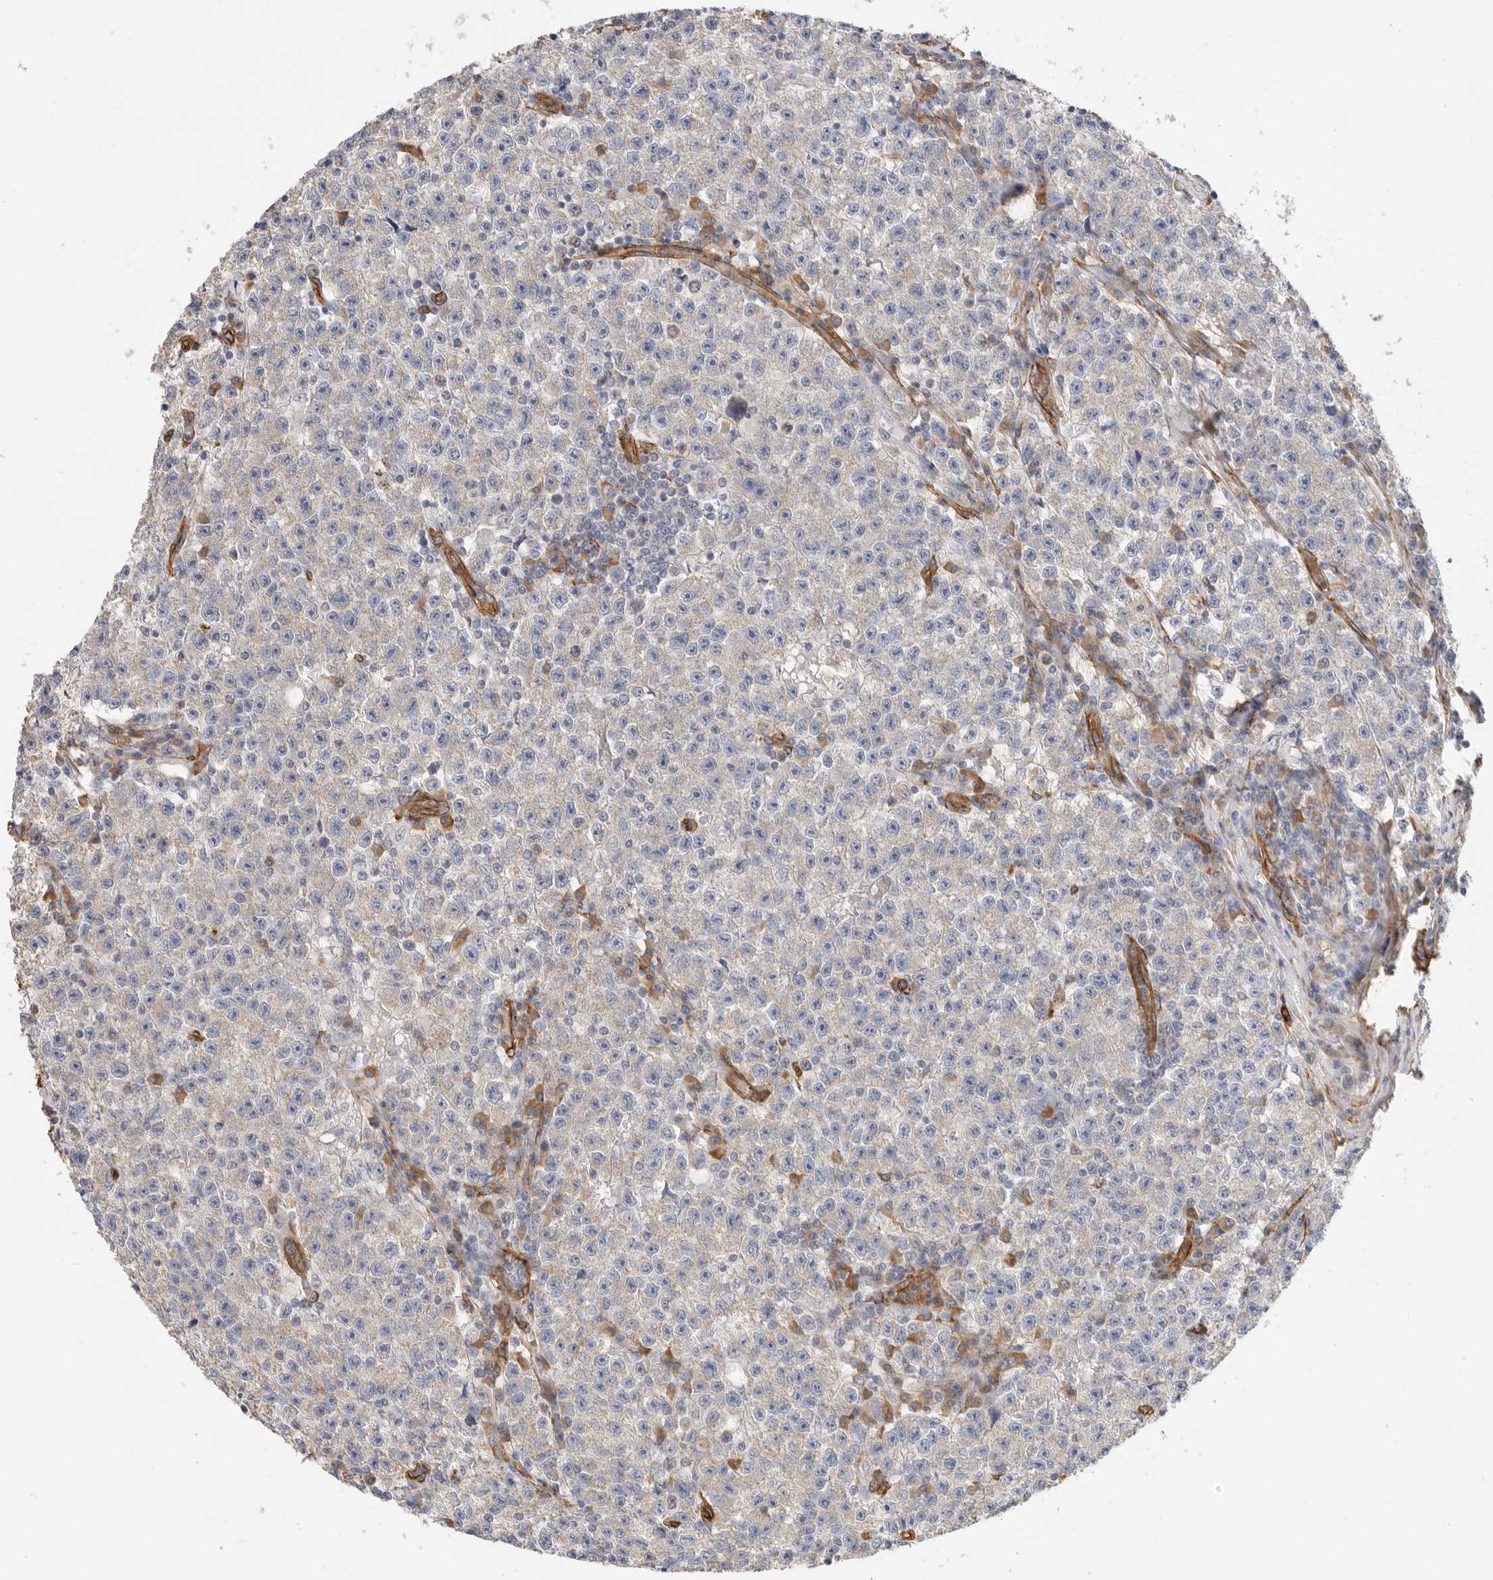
{"staining": {"intensity": "negative", "quantity": "none", "location": "none"}, "tissue": "testis cancer", "cell_type": "Tumor cells", "image_type": "cancer", "snomed": [{"axis": "morphology", "description": "Seminoma, NOS"}, {"axis": "topography", "description": "Testis"}], "caption": "Testis cancer was stained to show a protein in brown. There is no significant positivity in tumor cells.", "gene": "JMJD4", "patient": {"sex": "male", "age": 22}}